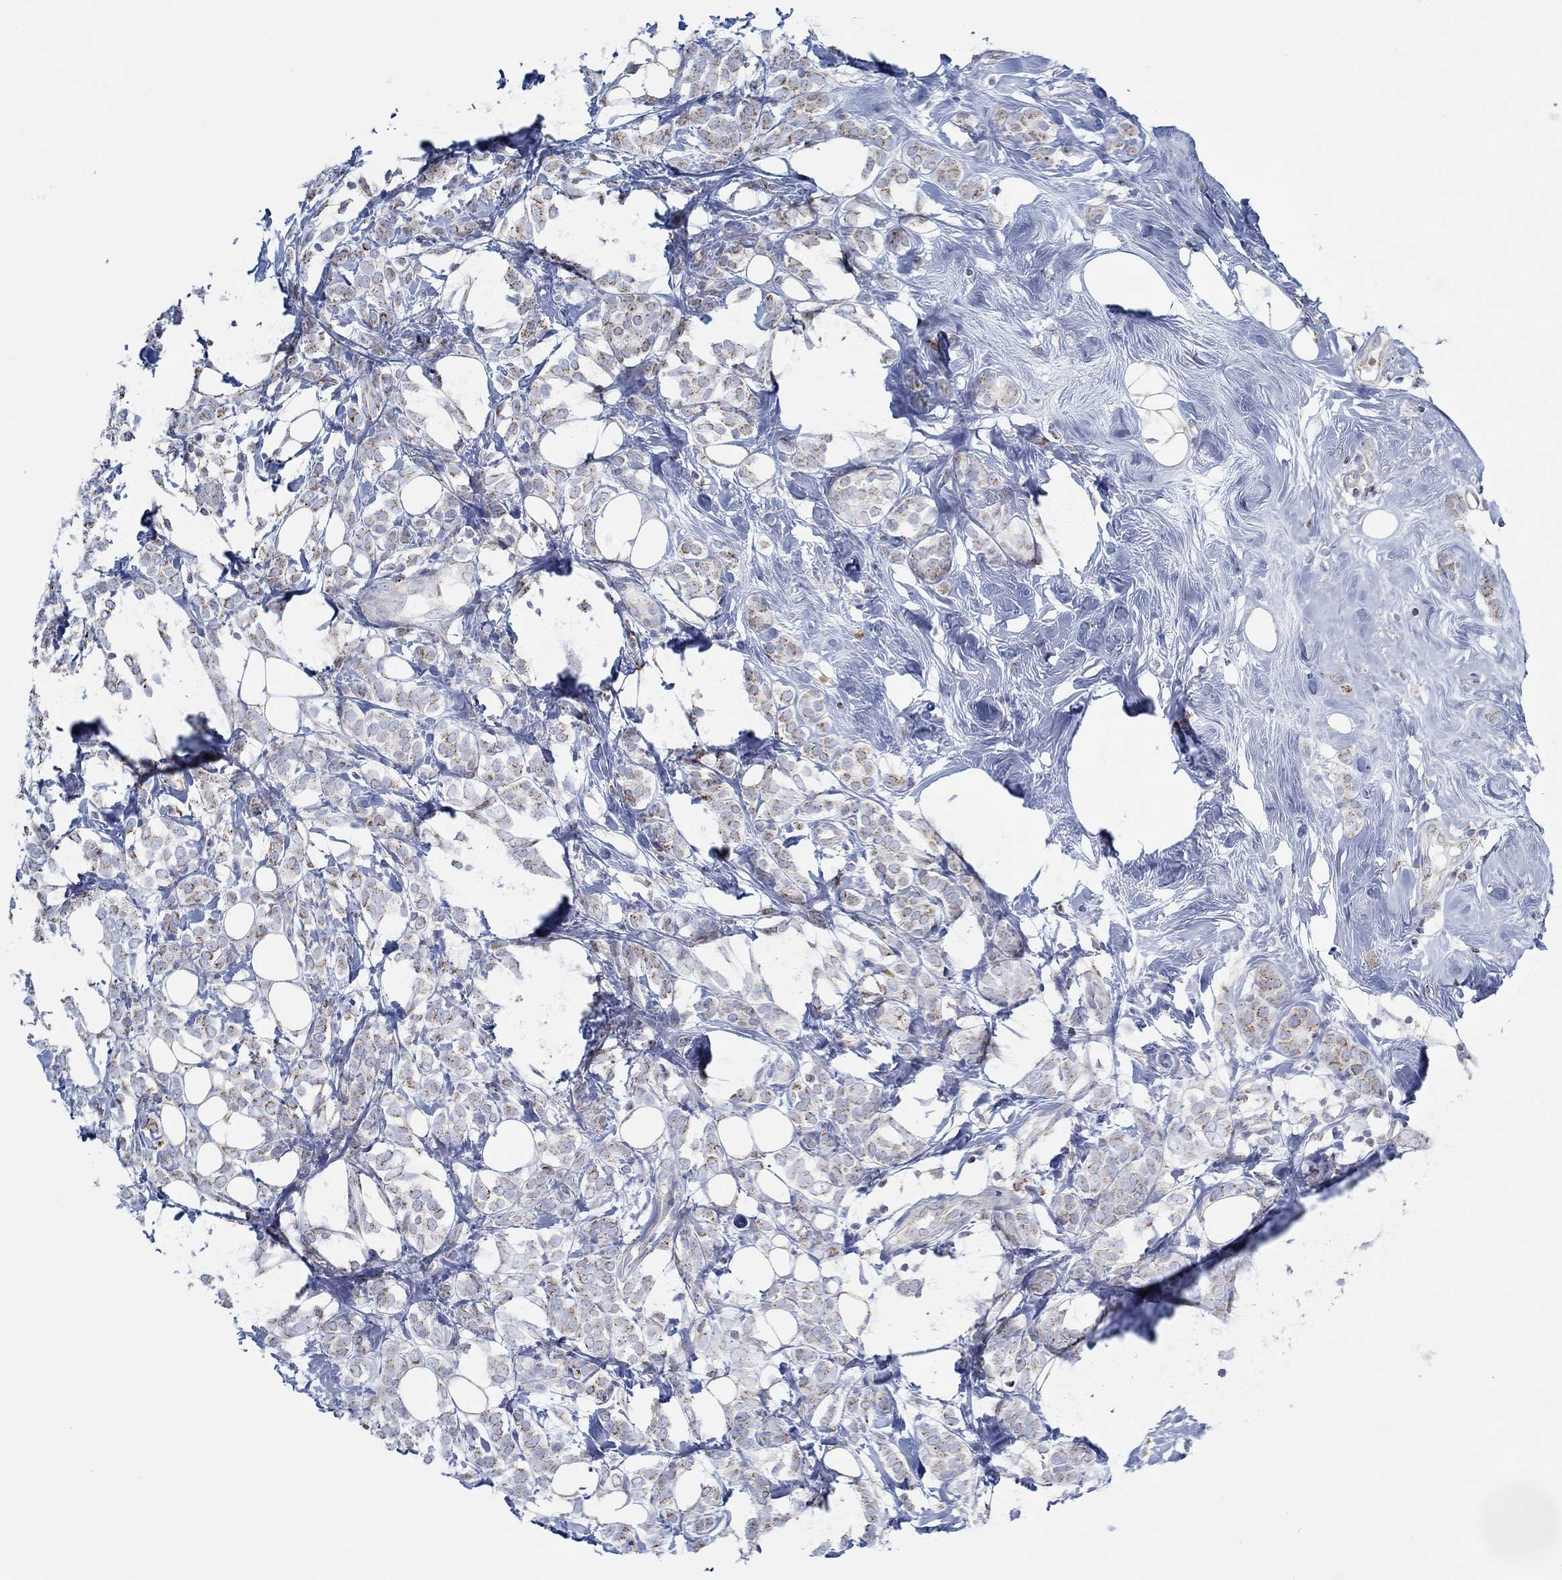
{"staining": {"intensity": "moderate", "quantity": "25%-75%", "location": "cytoplasmic/membranous"}, "tissue": "breast cancer", "cell_type": "Tumor cells", "image_type": "cancer", "snomed": [{"axis": "morphology", "description": "Lobular carcinoma"}, {"axis": "topography", "description": "Breast"}], "caption": "Human breast cancer stained for a protein (brown) shows moderate cytoplasmic/membranous positive positivity in about 25%-75% of tumor cells.", "gene": "GLOD5", "patient": {"sex": "female", "age": 49}}